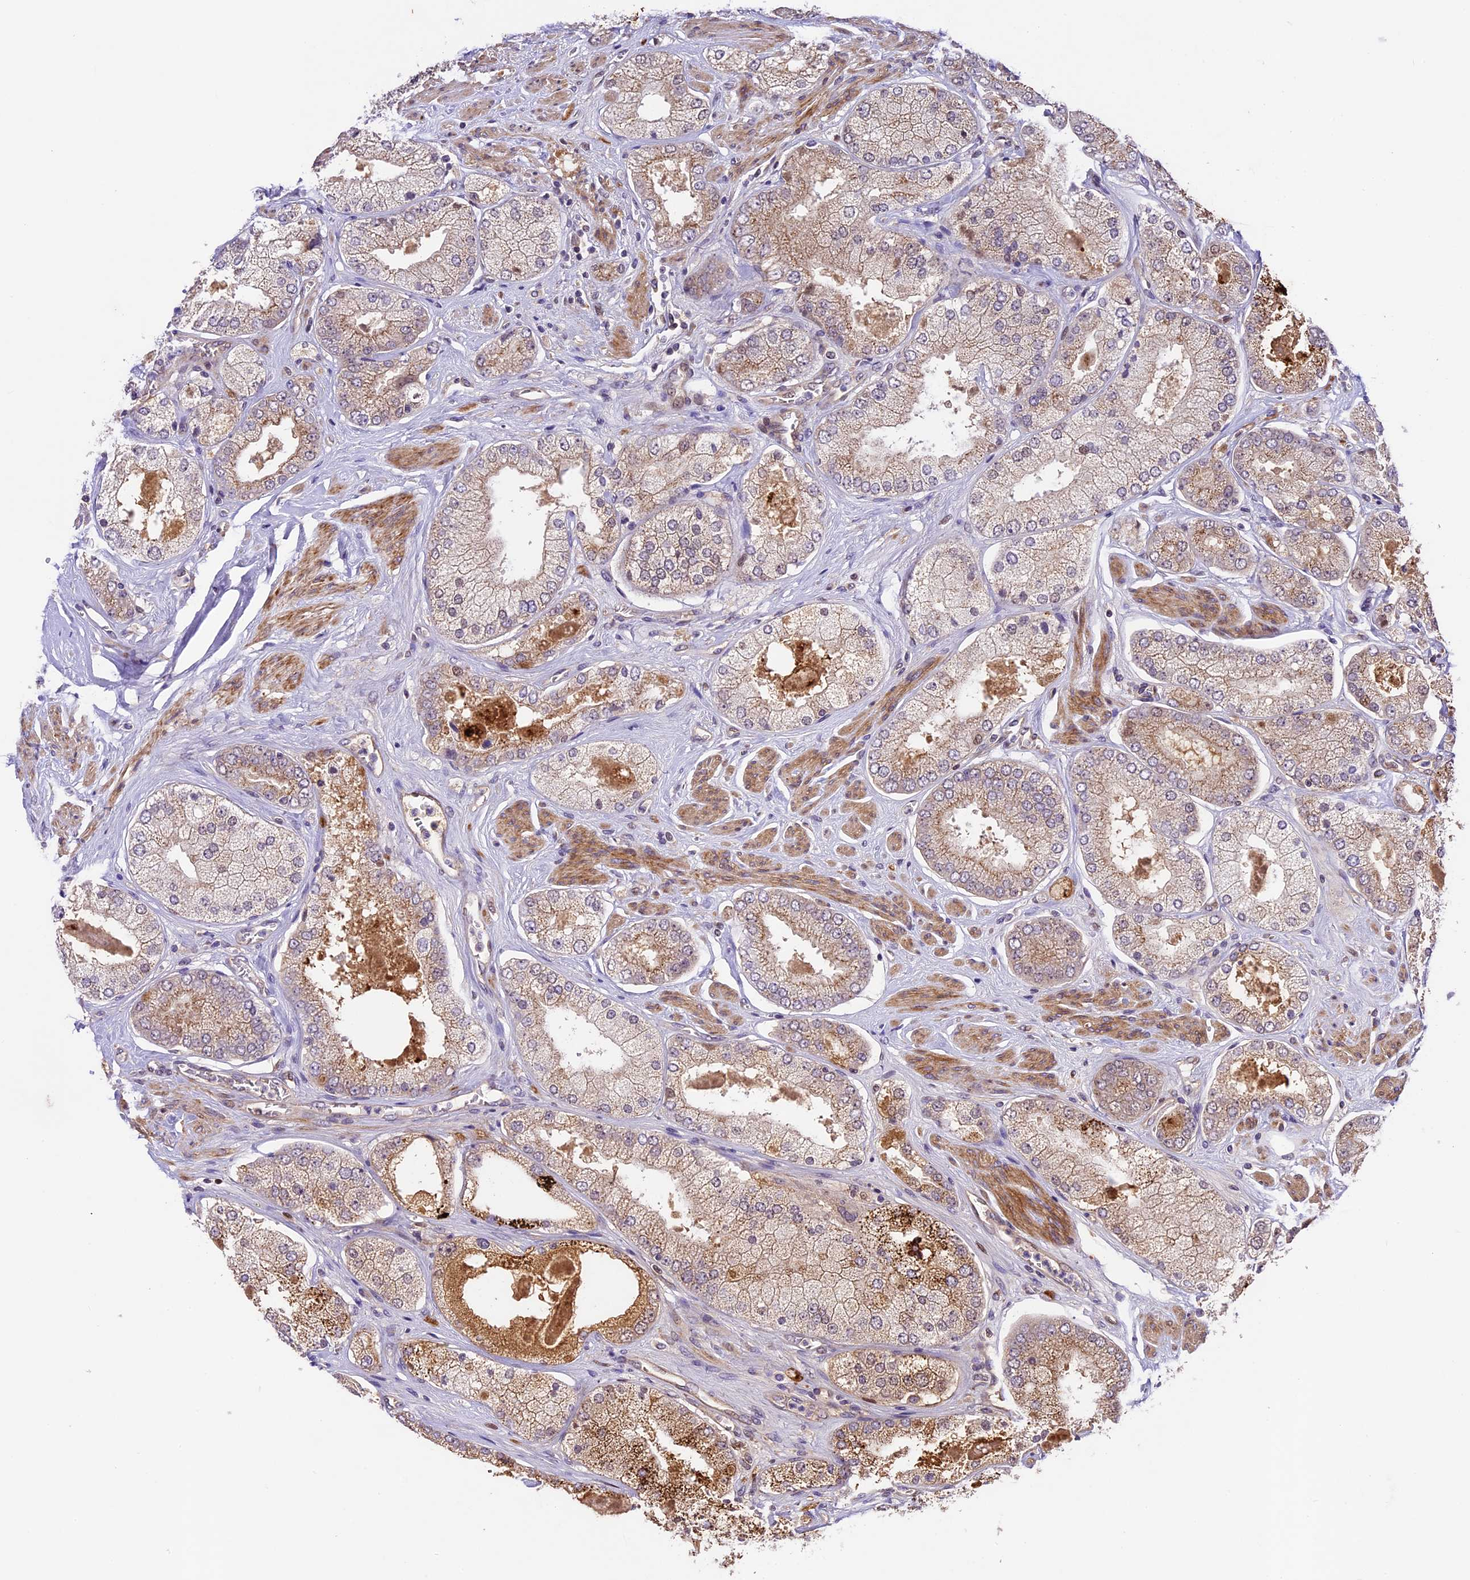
{"staining": {"intensity": "weak", "quantity": "25%-75%", "location": "cytoplasmic/membranous"}, "tissue": "prostate cancer", "cell_type": "Tumor cells", "image_type": "cancer", "snomed": [{"axis": "morphology", "description": "Adenocarcinoma, High grade"}, {"axis": "topography", "description": "Prostate"}], "caption": "Immunohistochemical staining of prostate cancer reveals weak cytoplasmic/membranous protein staining in about 25%-75% of tumor cells.", "gene": "CCSER1", "patient": {"sex": "male", "age": 58}}